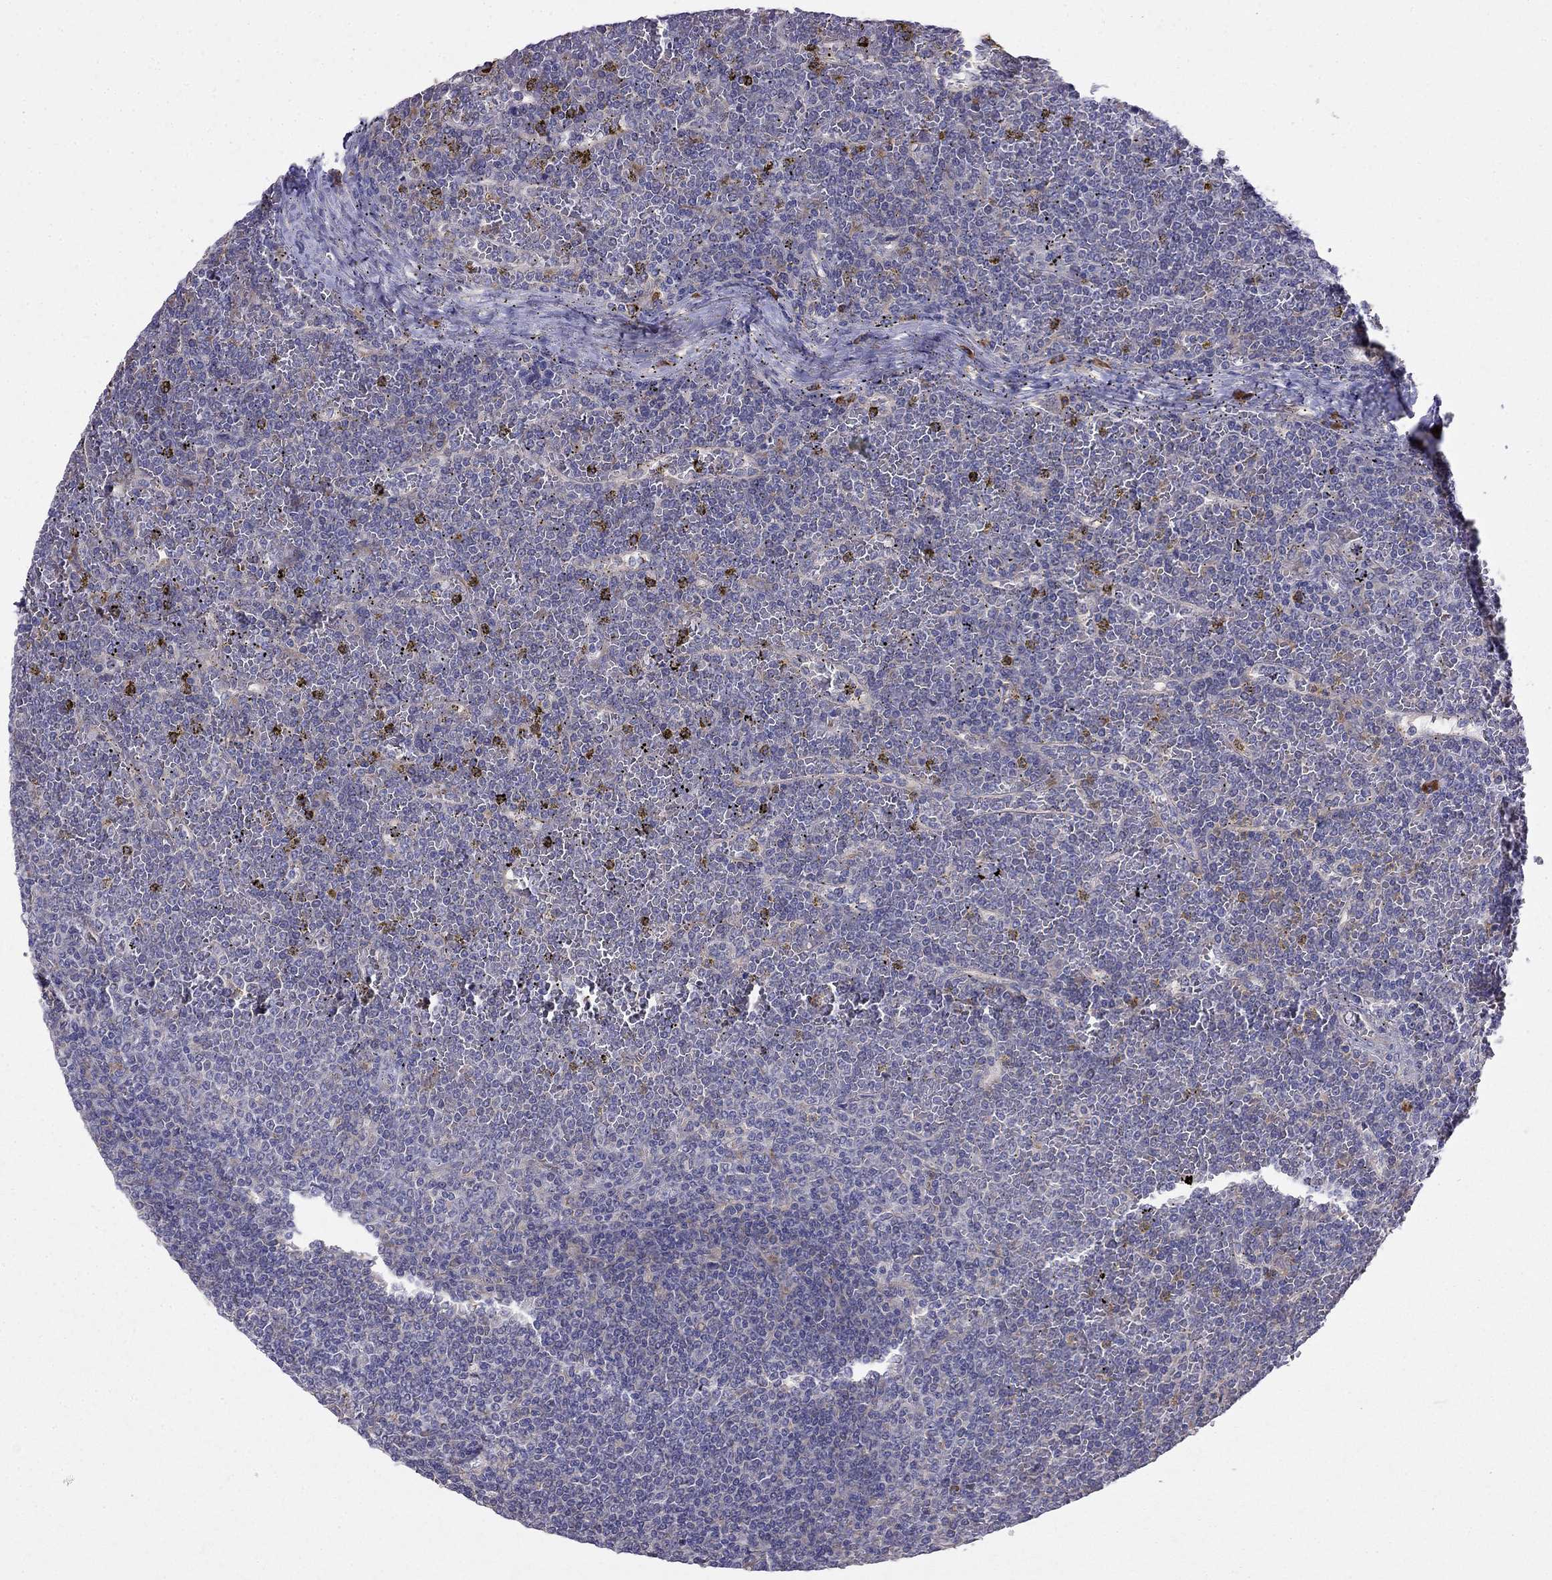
{"staining": {"intensity": "negative", "quantity": "none", "location": "none"}, "tissue": "lymphoma", "cell_type": "Tumor cells", "image_type": "cancer", "snomed": [{"axis": "morphology", "description": "Malignant lymphoma, non-Hodgkin's type, Low grade"}, {"axis": "topography", "description": "Spleen"}], "caption": "This is a histopathology image of IHC staining of lymphoma, which shows no expression in tumor cells.", "gene": "LONRF2", "patient": {"sex": "female", "age": 19}}